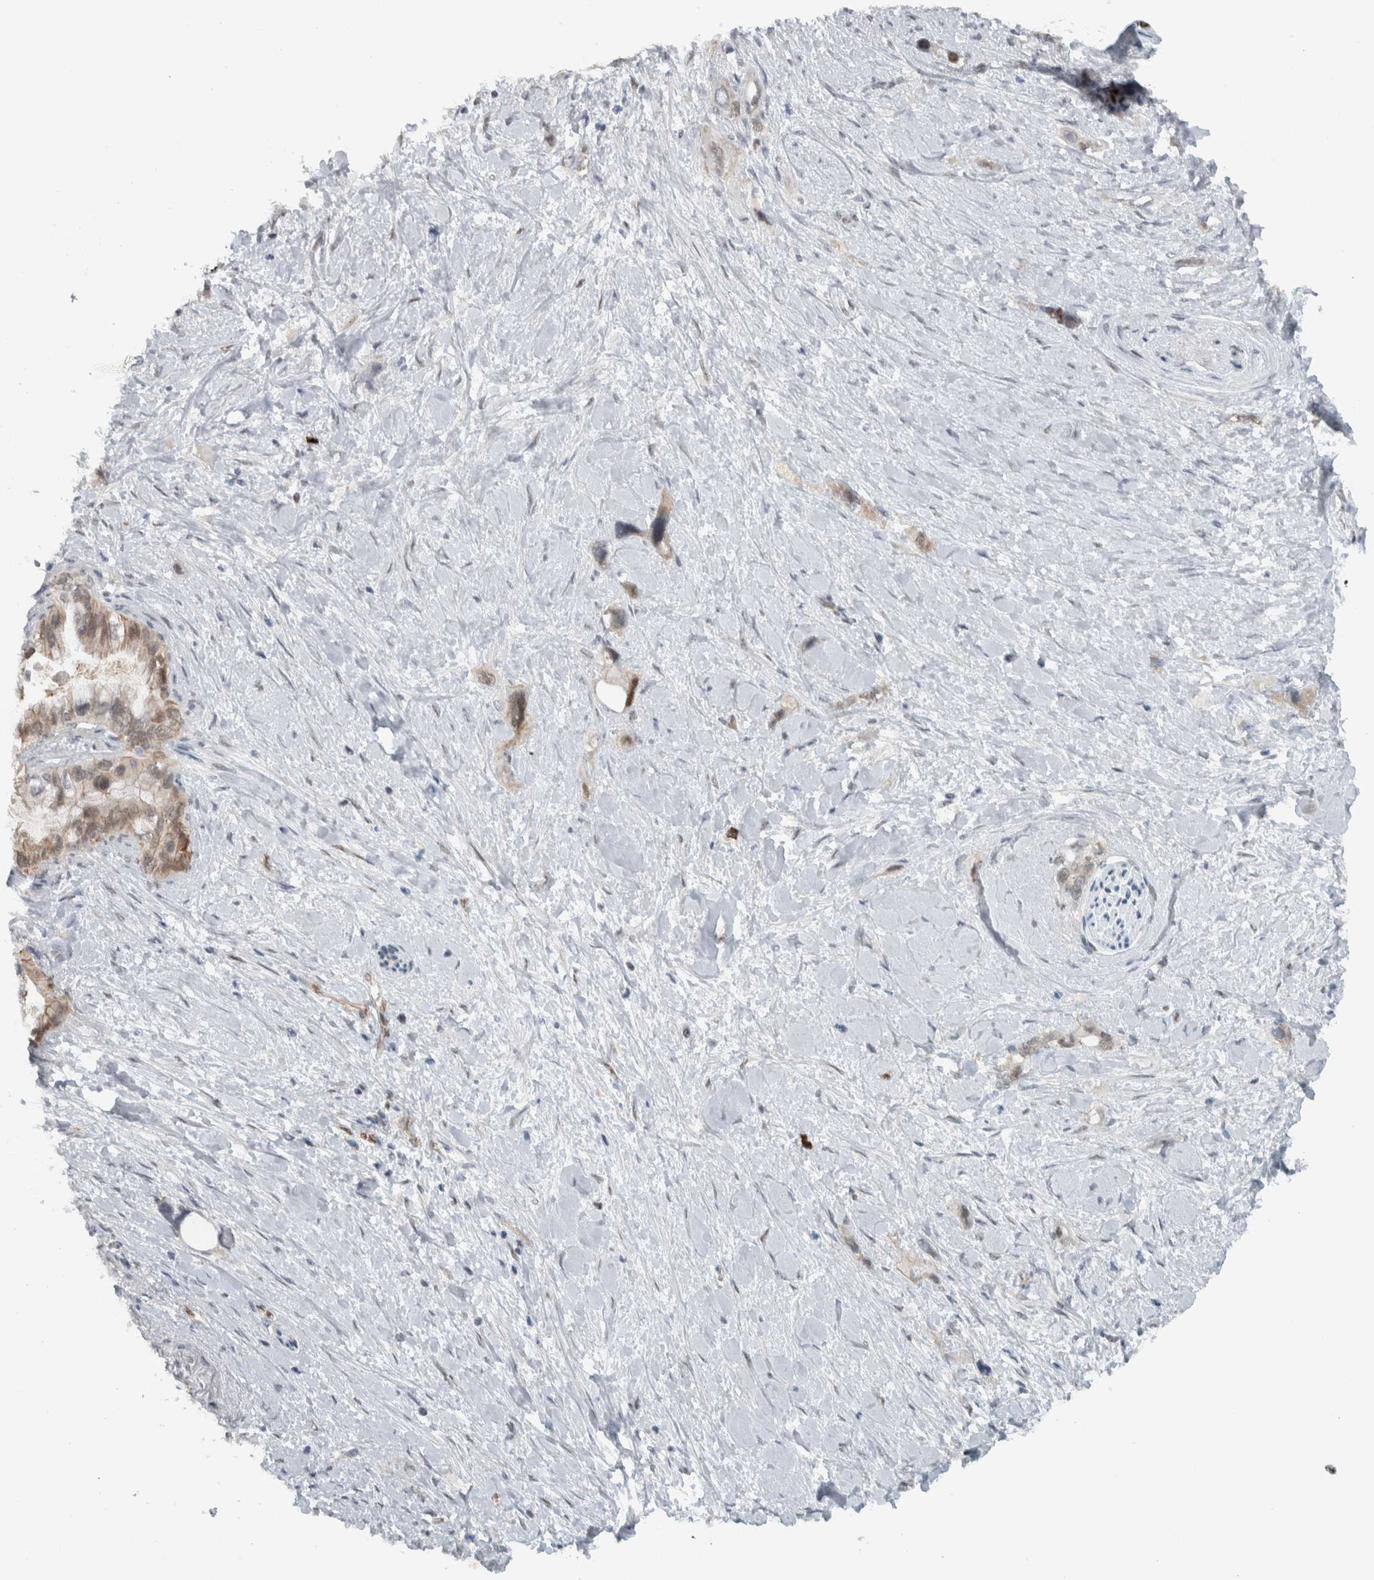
{"staining": {"intensity": "weak", "quantity": ">75%", "location": "cytoplasmic/membranous"}, "tissue": "pancreatic cancer", "cell_type": "Tumor cells", "image_type": "cancer", "snomed": [{"axis": "morphology", "description": "Adenocarcinoma, NOS"}, {"axis": "topography", "description": "Pancreas"}], "caption": "Weak cytoplasmic/membranous positivity for a protein is identified in about >75% of tumor cells of adenocarcinoma (pancreatic) using immunohistochemistry.", "gene": "ADPRM", "patient": {"sex": "female", "age": 56}}